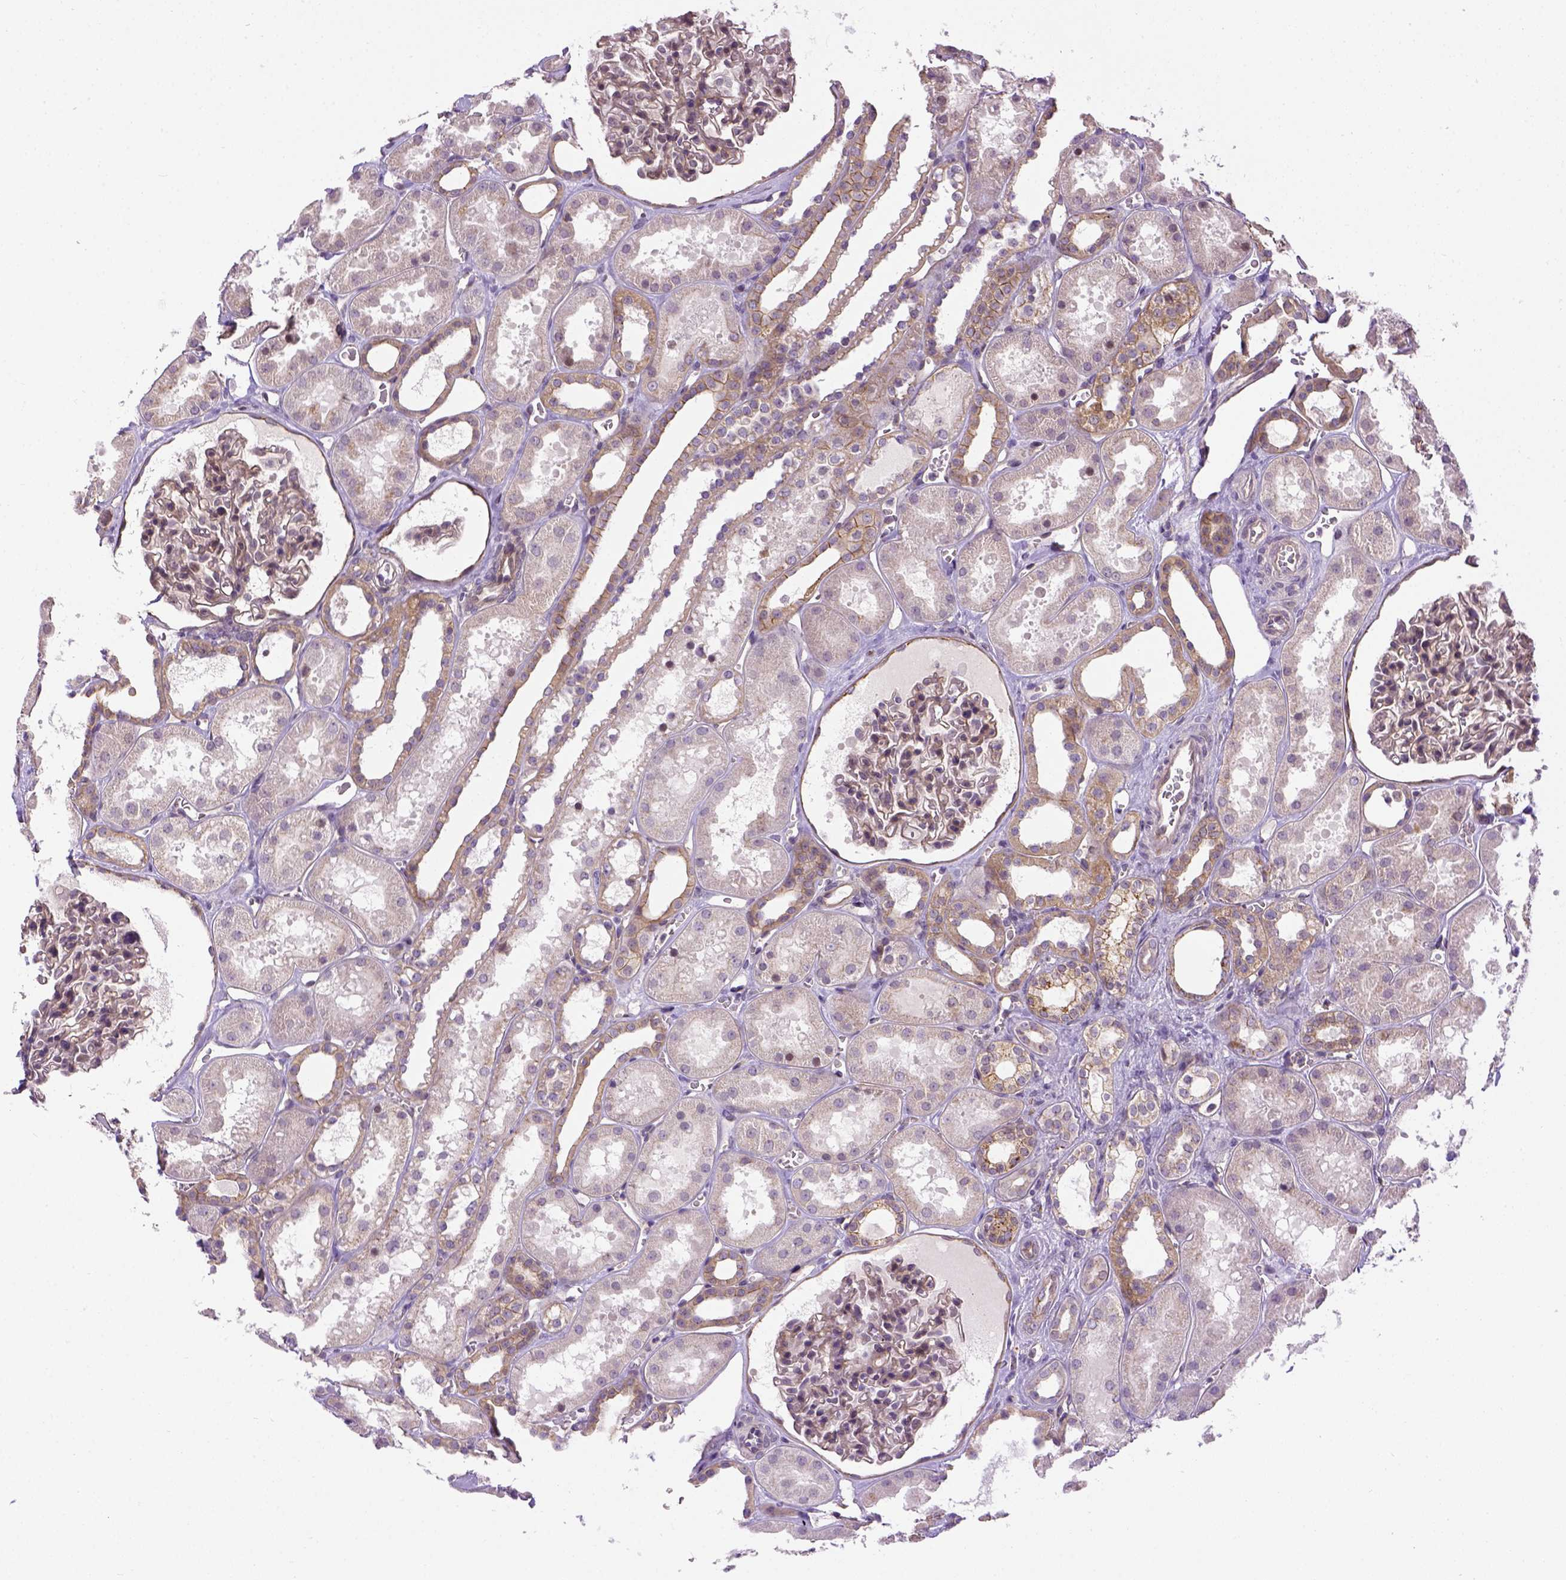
{"staining": {"intensity": "weak", "quantity": "<25%", "location": "cytoplasmic/membranous"}, "tissue": "kidney", "cell_type": "Cells in glomeruli", "image_type": "normal", "snomed": [{"axis": "morphology", "description": "Normal tissue, NOS"}, {"axis": "topography", "description": "Kidney"}], "caption": "Protein analysis of benign kidney exhibits no significant positivity in cells in glomeruli. Brightfield microscopy of immunohistochemistry stained with DAB (brown) and hematoxylin (blue), captured at high magnification.", "gene": "KAZN", "patient": {"sex": "female", "age": 41}}